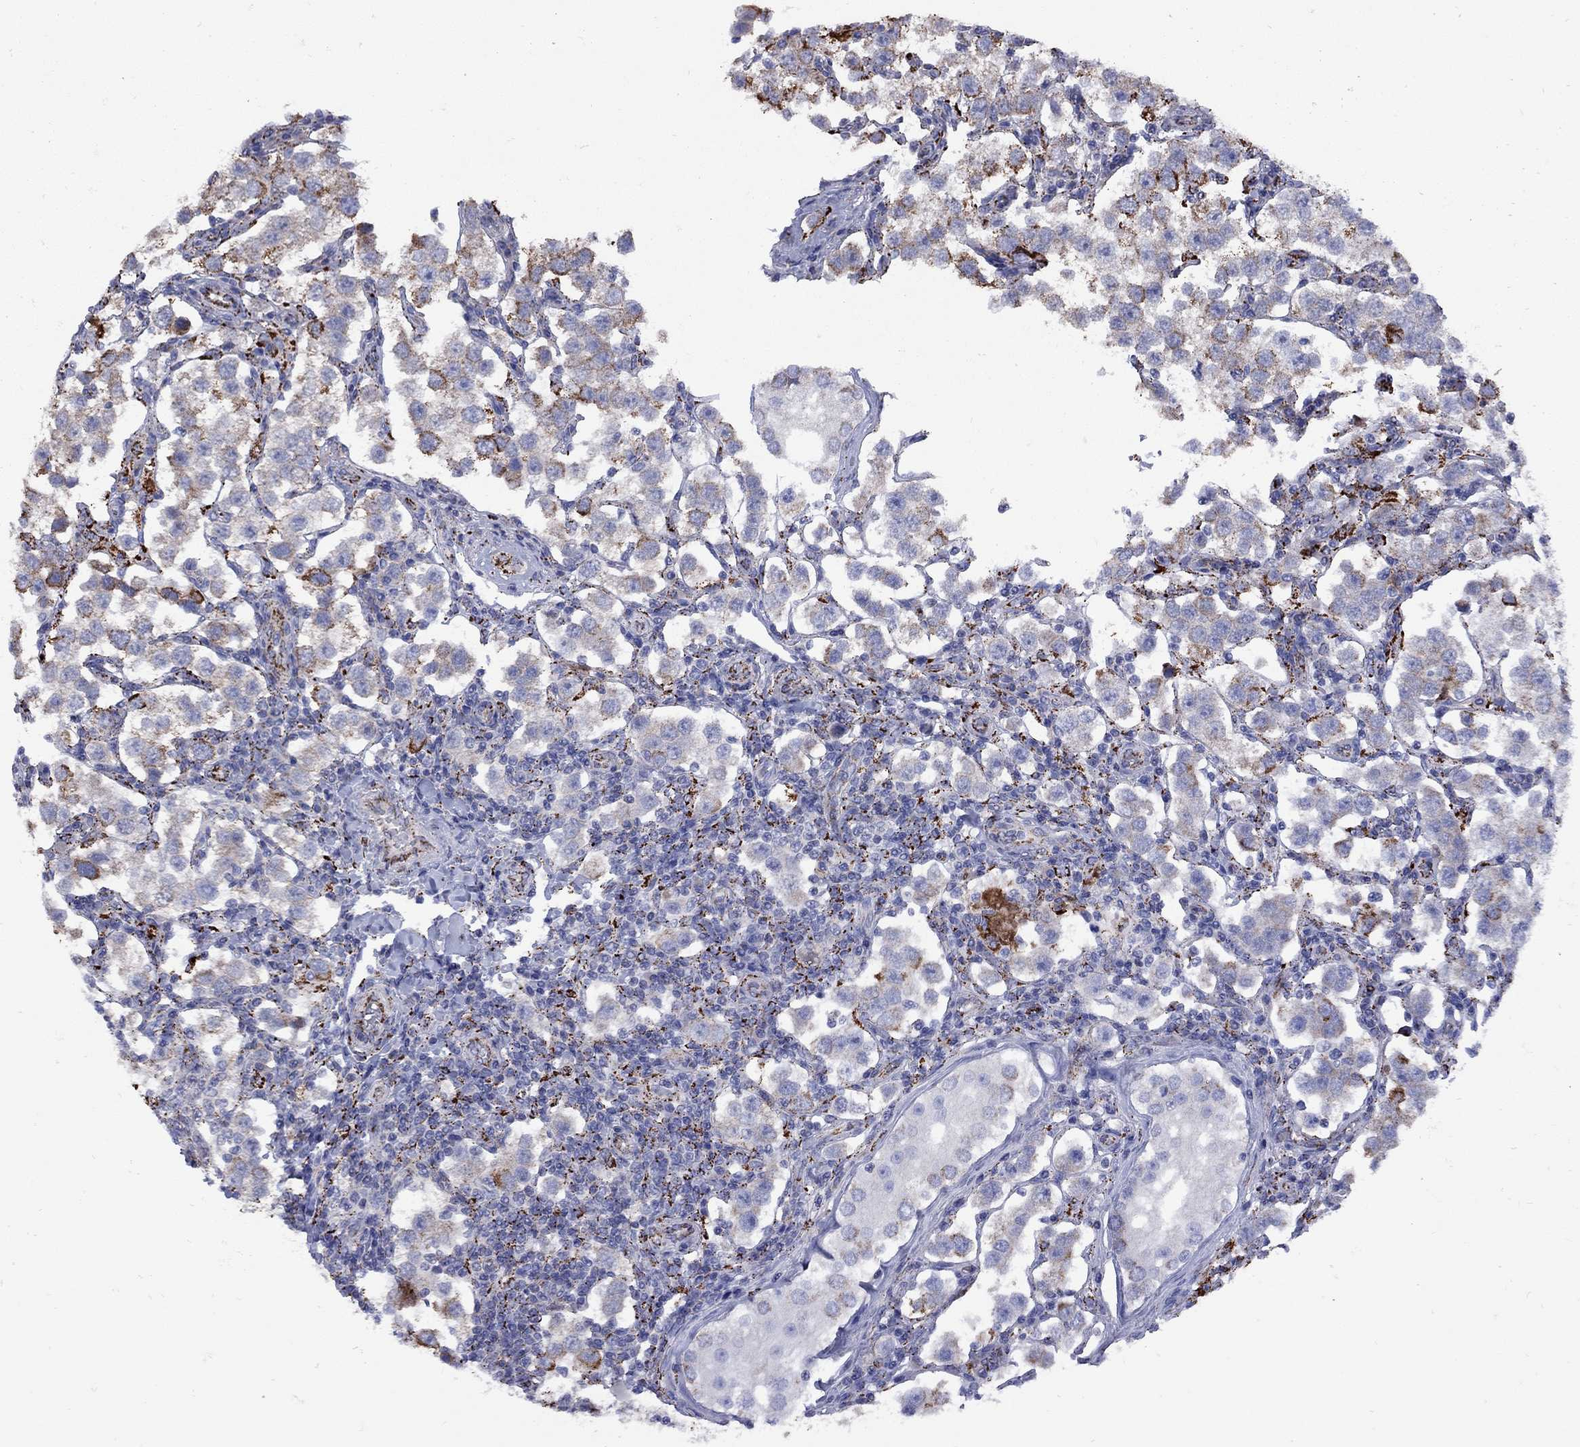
{"staining": {"intensity": "strong", "quantity": "<25%", "location": "cytoplasmic/membranous"}, "tissue": "testis cancer", "cell_type": "Tumor cells", "image_type": "cancer", "snomed": [{"axis": "morphology", "description": "Seminoma, NOS"}, {"axis": "topography", "description": "Testis"}], "caption": "Human testis cancer stained with a protein marker reveals strong staining in tumor cells.", "gene": "SESTD1", "patient": {"sex": "male", "age": 37}}